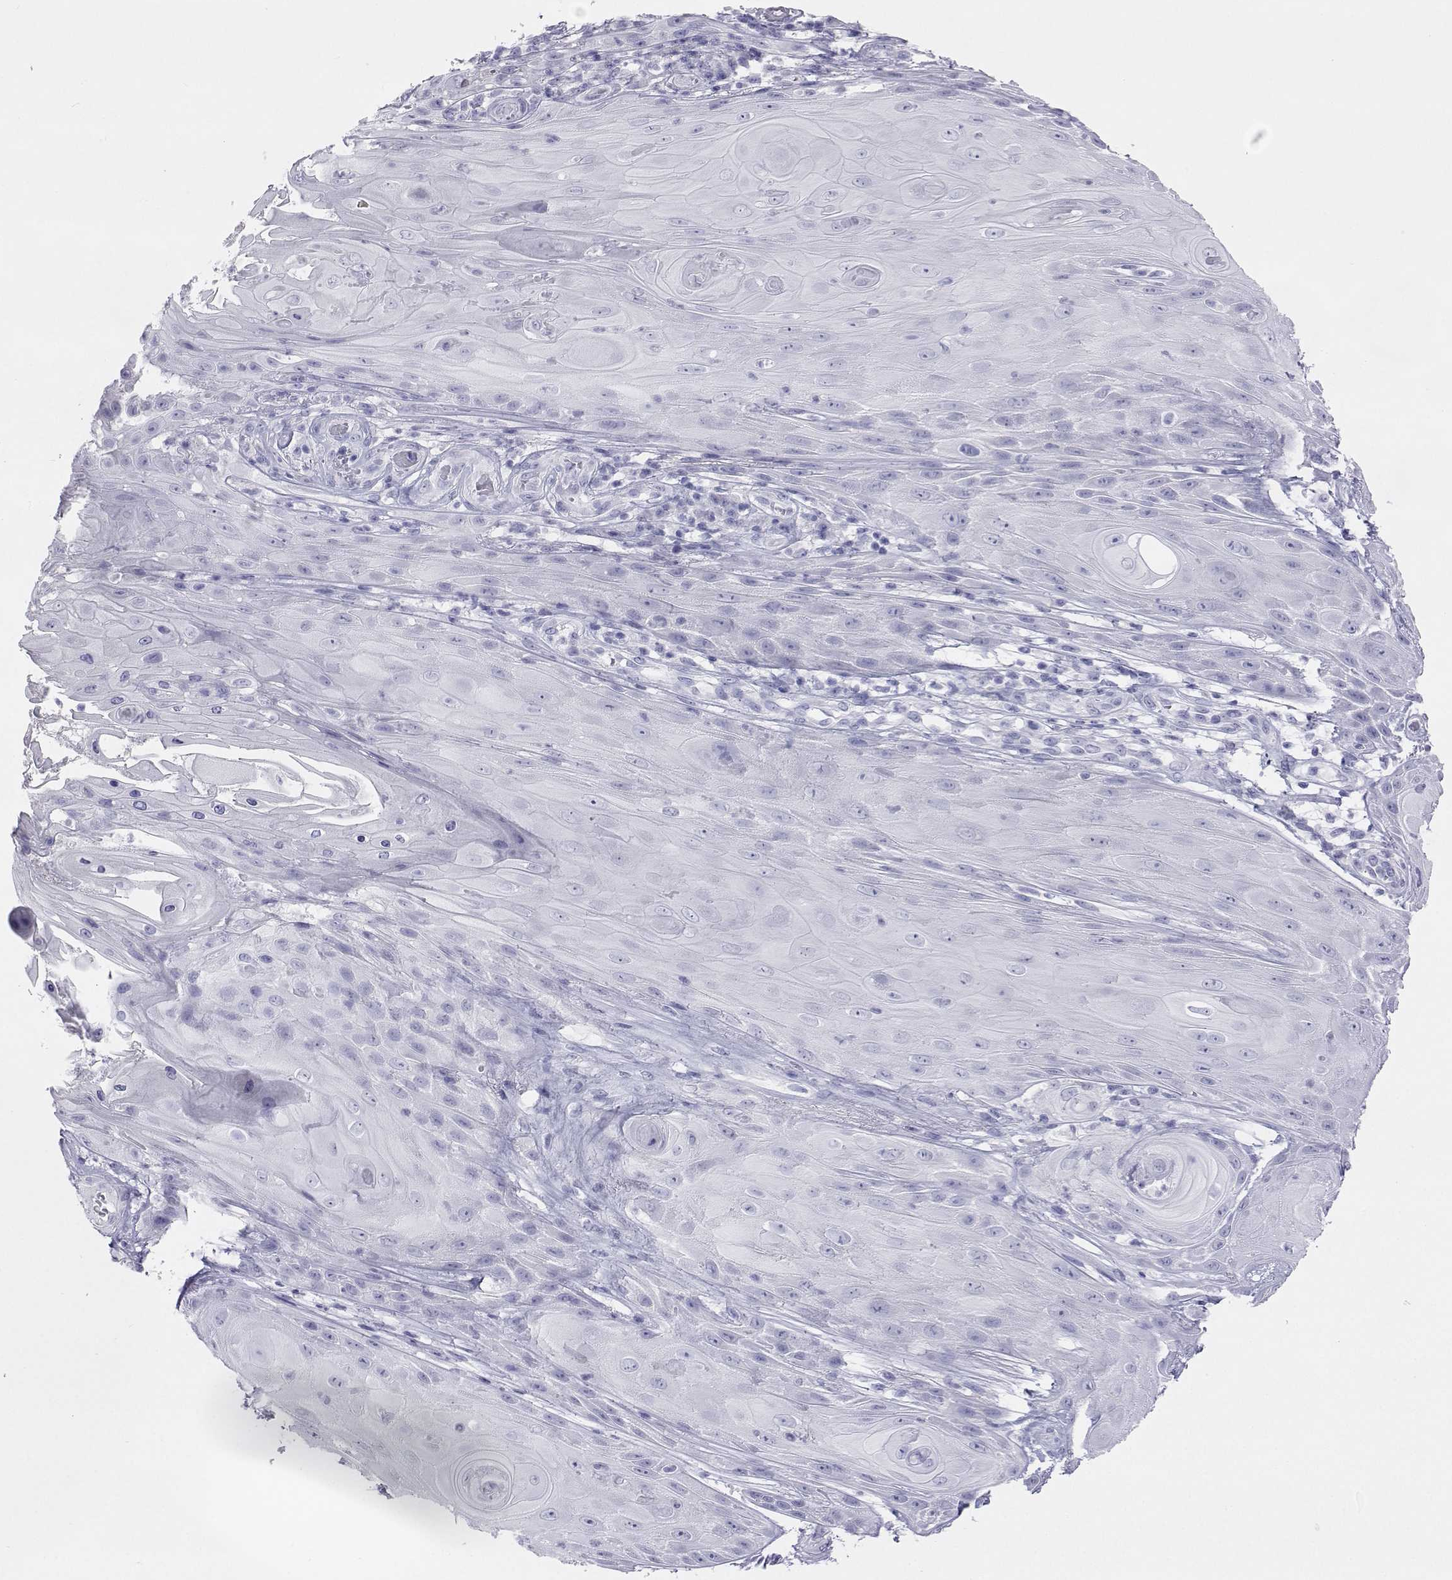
{"staining": {"intensity": "negative", "quantity": "none", "location": "none"}, "tissue": "skin cancer", "cell_type": "Tumor cells", "image_type": "cancer", "snomed": [{"axis": "morphology", "description": "Squamous cell carcinoma, NOS"}, {"axis": "topography", "description": "Skin"}], "caption": "This image is of skin cancer (squamous cell carcinoma) stained with immunohistochemistry to label a protein in brown with the nuclei are counter-stained blue. There is no expression in tumor cells. (DAB (3,3'-diaminobenzidine) IHC visualized using brightfield microscopy, high magnification).", "gene": "PLIN4", "patient": {"sex": "male", "age": 62}}